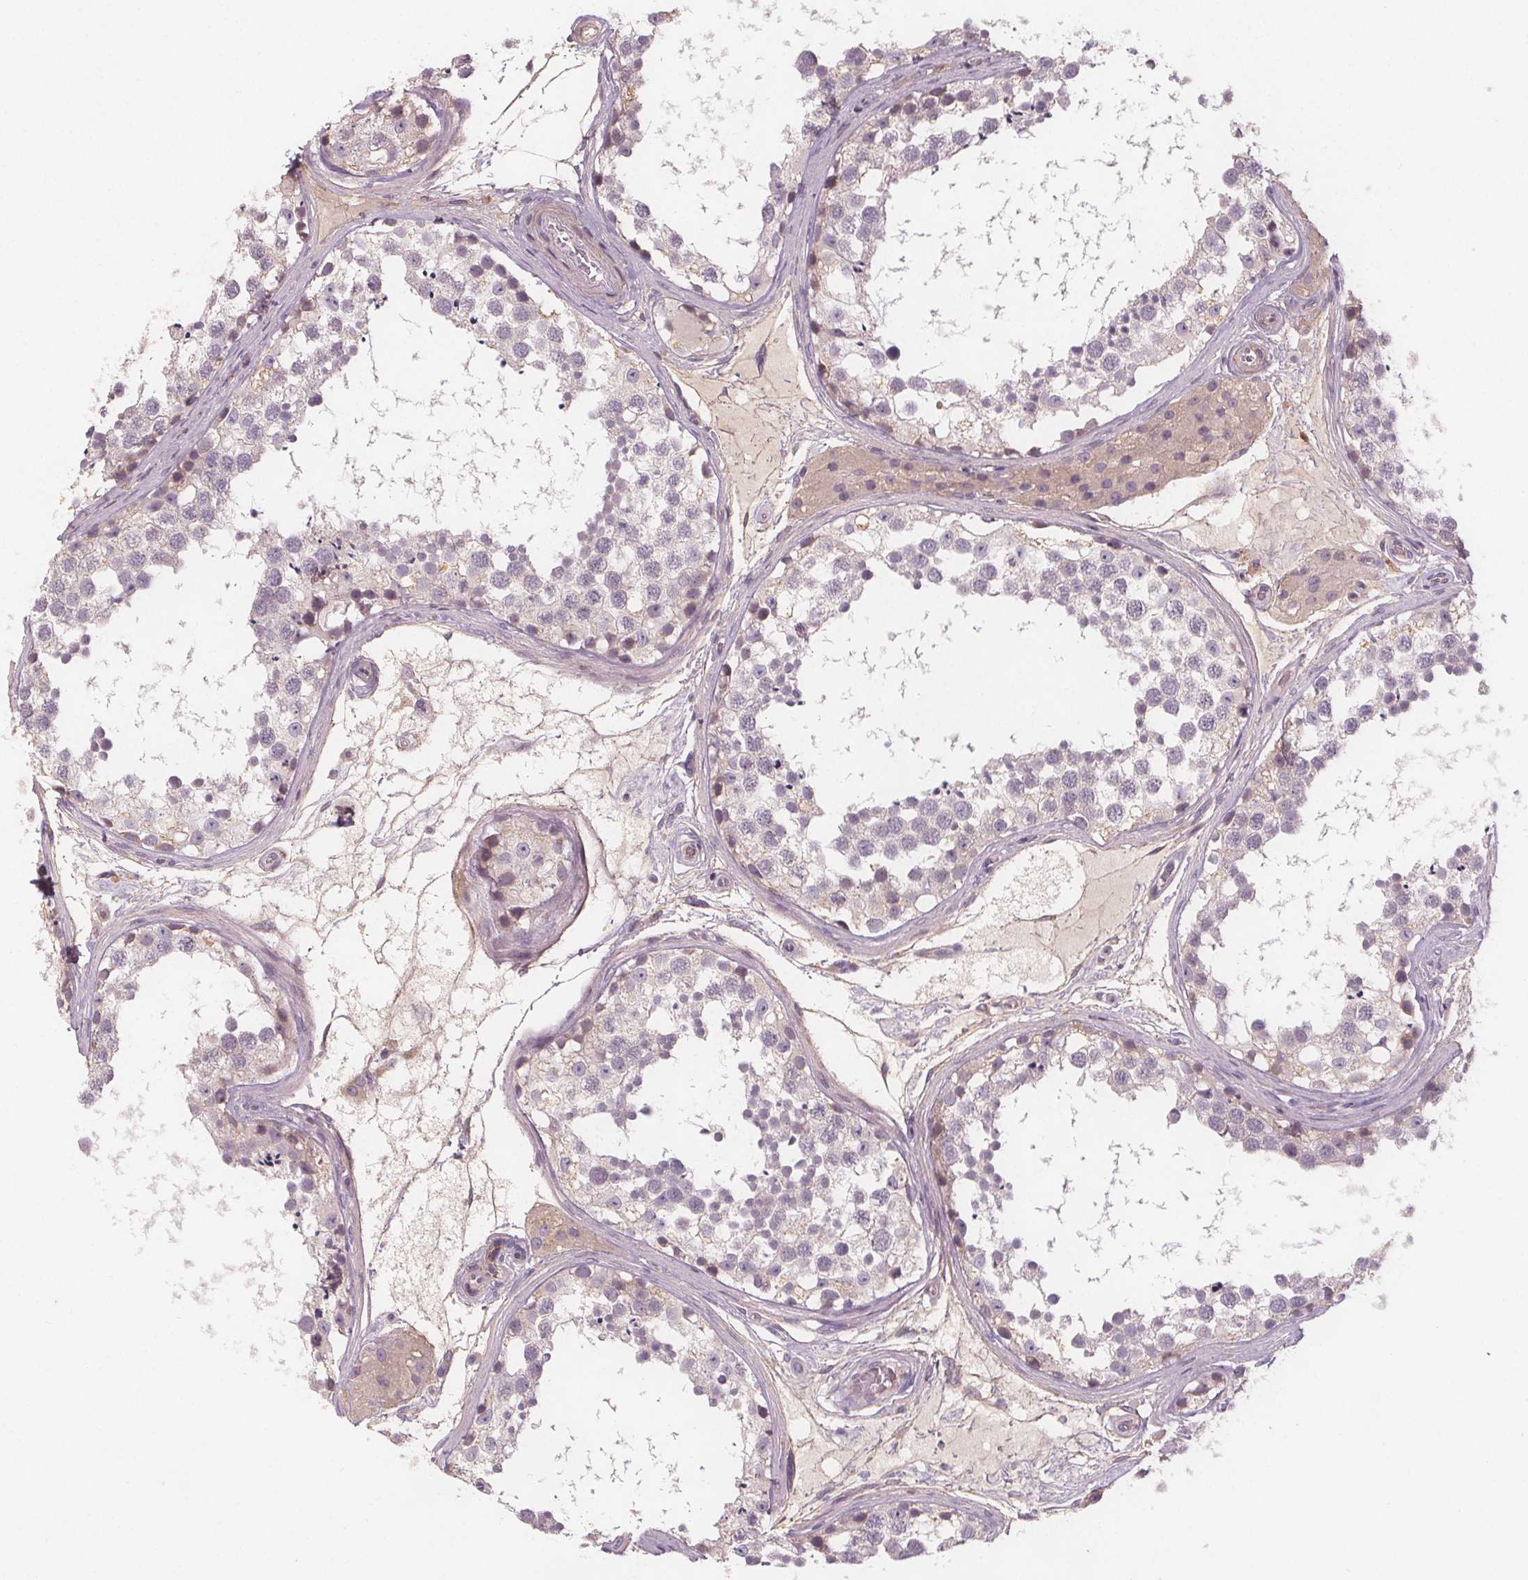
{"staining": {"intensity": "negative", "quantity": "none", "location": "none"}, "tissue": "testis", "cell_type": "Cells in seminiferous ducts", "image_type": "normal", "snomed": [{"axis": "morphology", "description": "Normal tissue, NOS"}, {"axis": "morphology", "description": "Seminoma, NOS"}, {"axis": "topography", "description": "Testis"}], "caption": "Immunohistochemistry of unremarkable testis displays no staining in cells in seminiferous ducts.", "gene": "VNN1", "patient": {"sex": "male", "age": 65}}